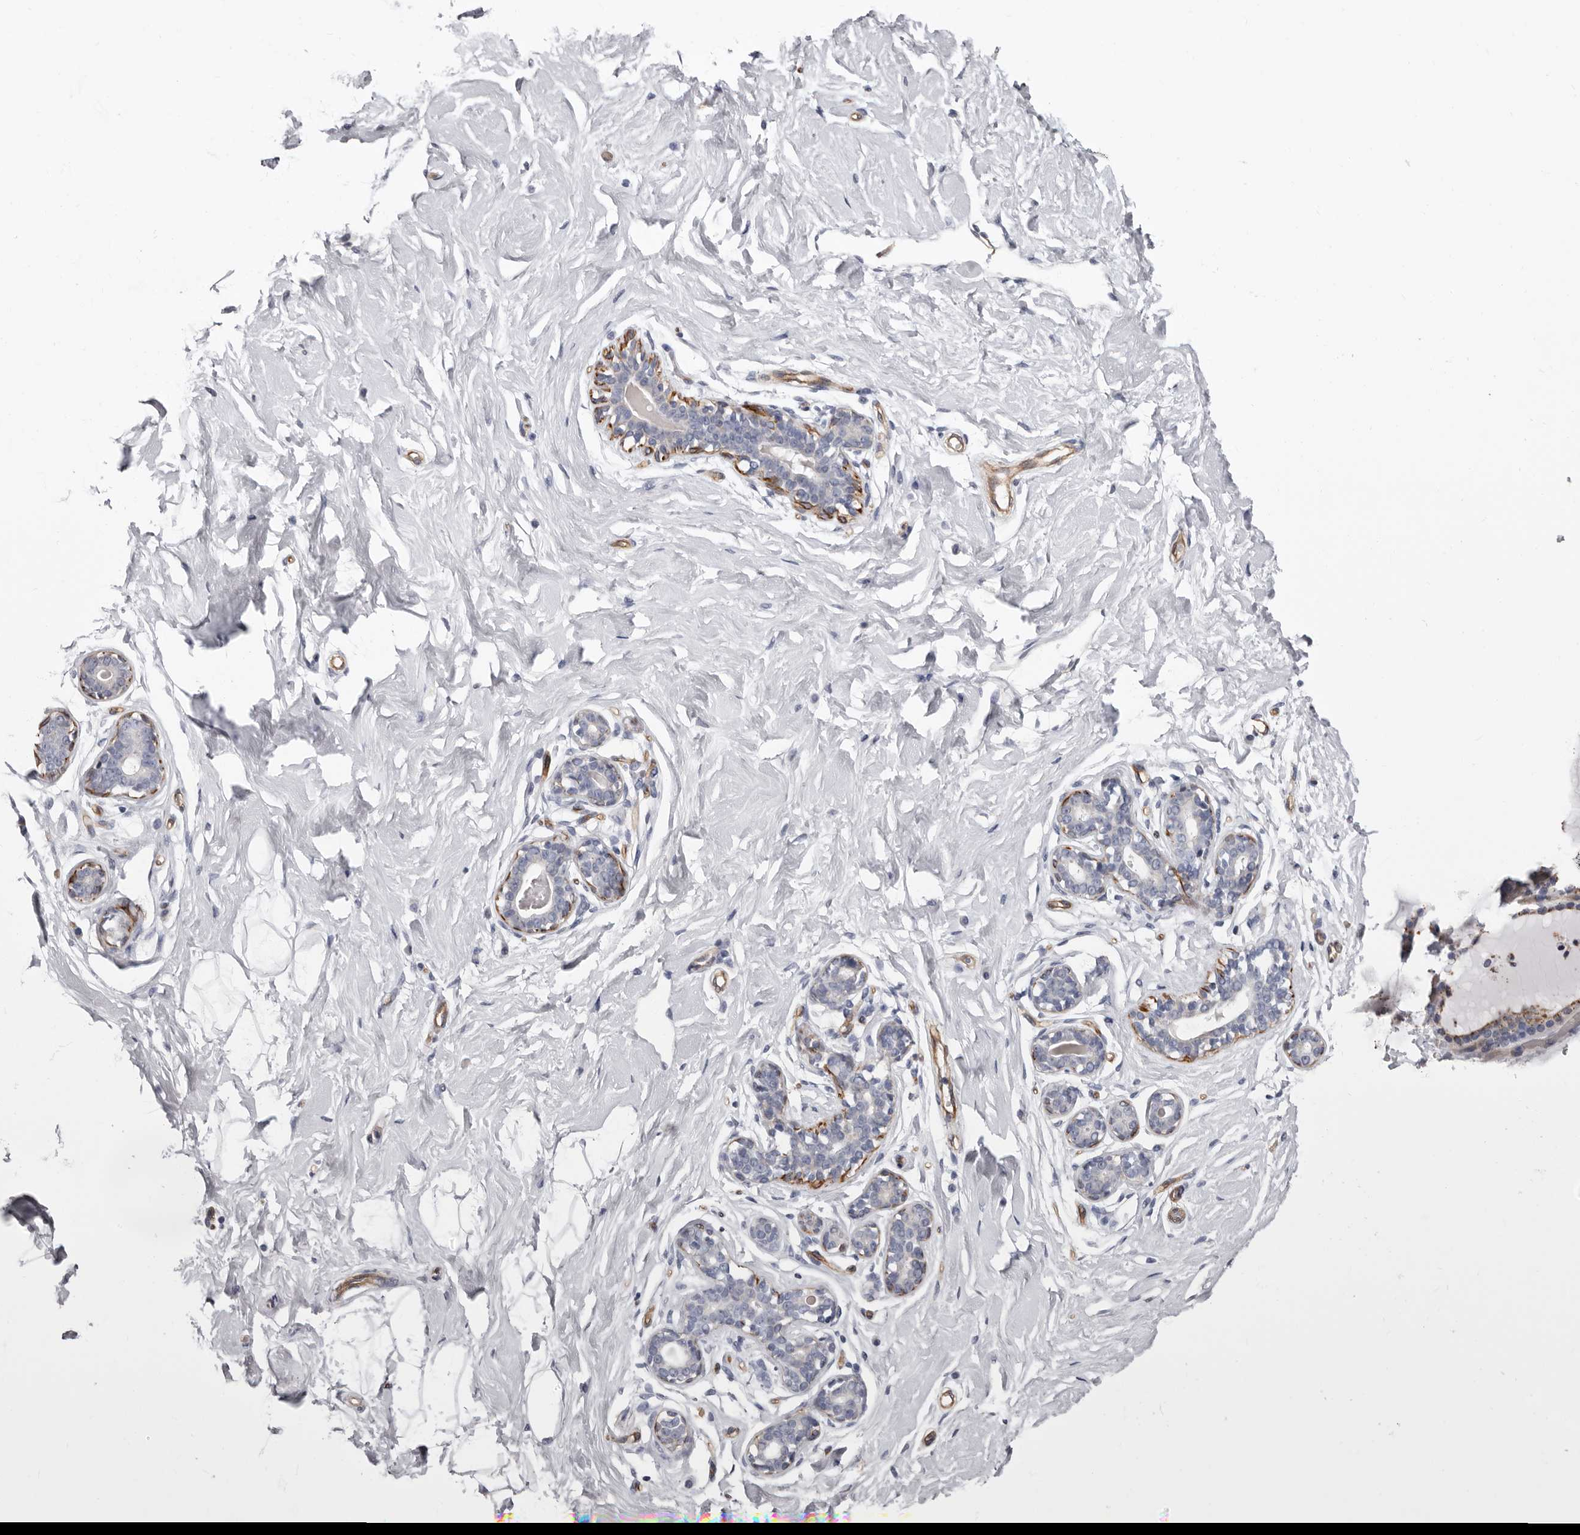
{"staining": {"intensity": "negative", "quantity": "none", "location": "none"}, "tissue": "breast", "cell_type": "Adipocytes", "image_type": "normal", "snomed": [{"axis": "morphology", "description": "Normal tissue, NOS"}, {"axis": "morphology", "description": "Adenoma, NOS"}, {"axis": "topography", "description": "Breast"}], "caption": "The IHC photomicrograph has no significant staining in adipocytes of breast. (DAB (3,3'-diaminobenzidine) IHC with hematoxylin counter stain).", "gene": "ADGRL4", "patient": {"sex": "female", "age": 23}}